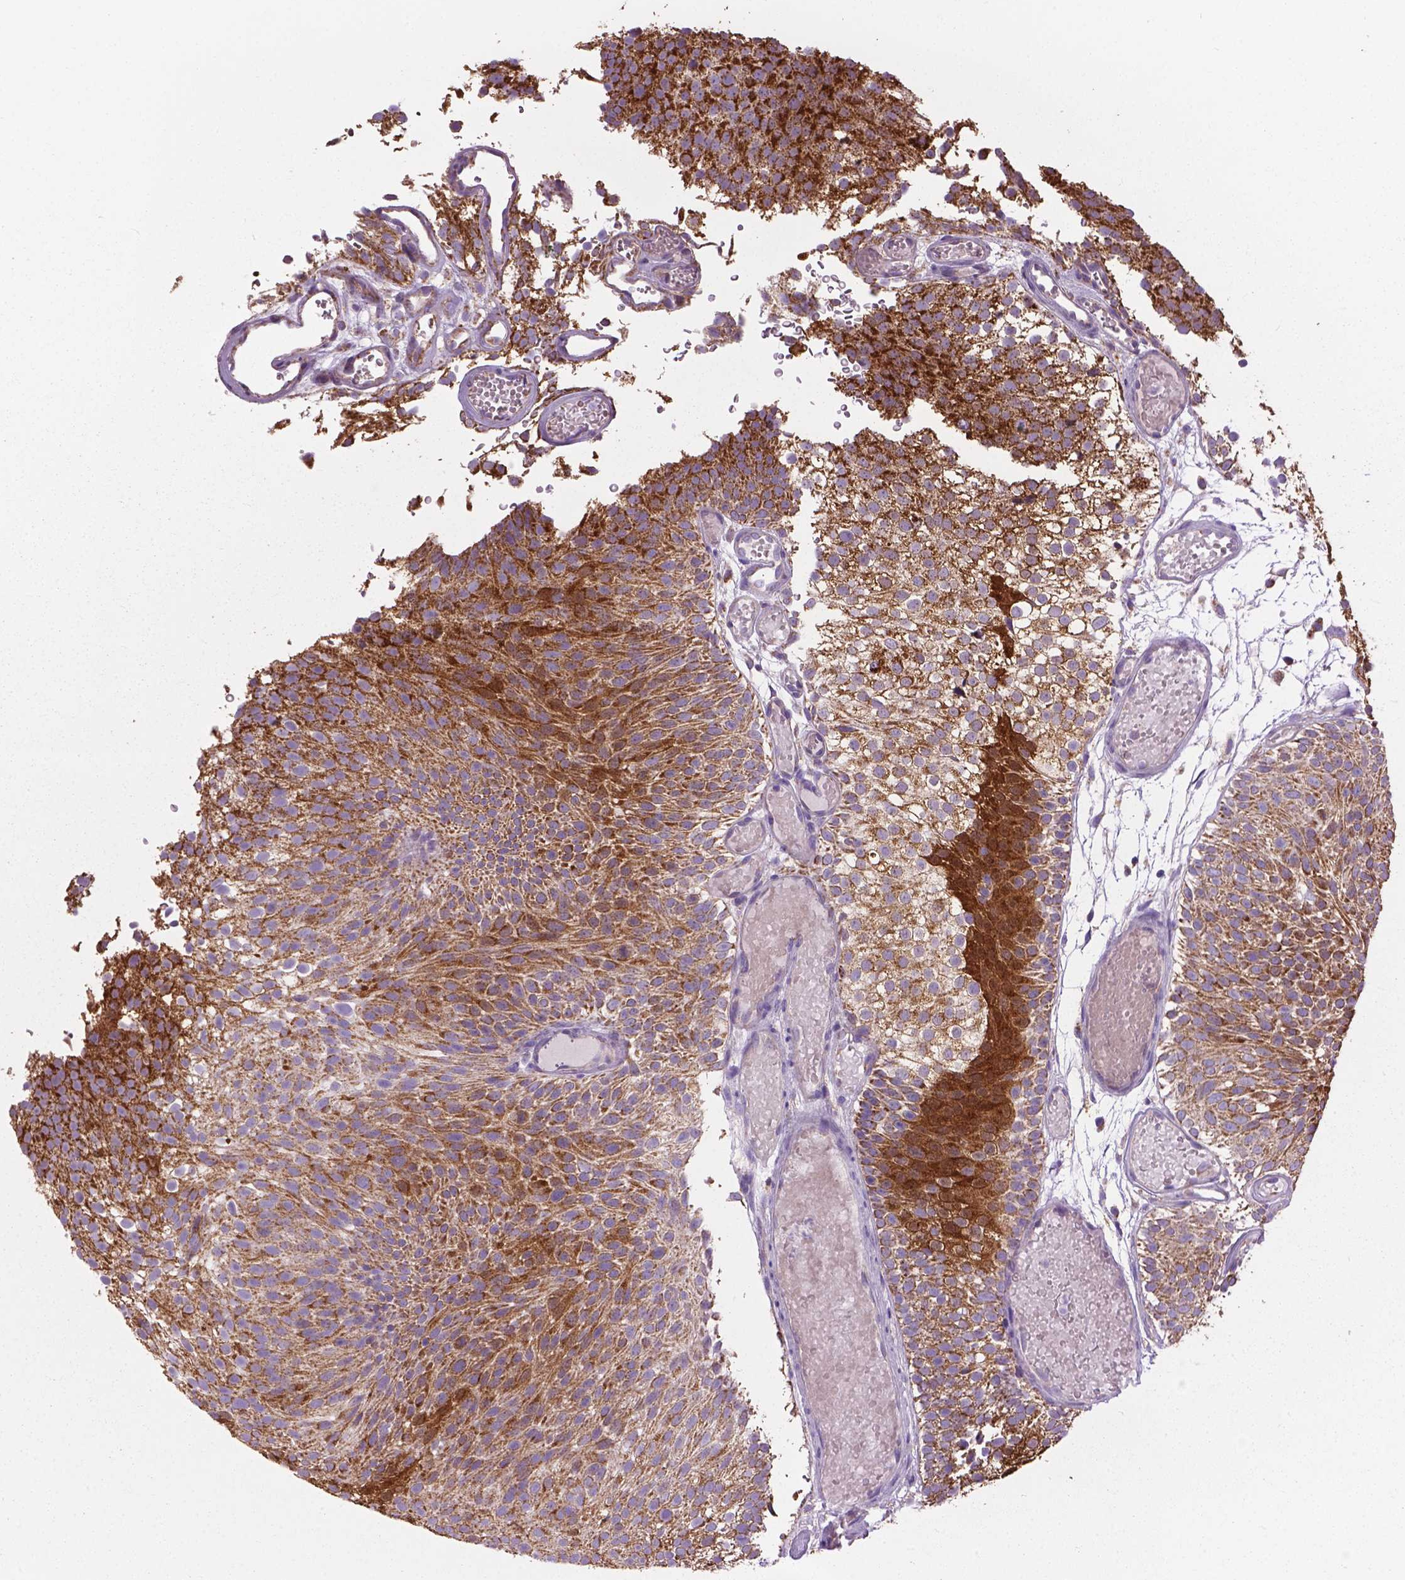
{"staining": {"intensity": "strong", "quantity": ">75%", "location": "cytoplasmic/membranous"}, "tissue": "urothelial cancer", "cell_type": "Tumor cells", "image_type": "cancer", "snomed": [{"axis": "morphology", "description": "Urothelial carcinoma, Low grade"}, {"axis": "topography", "description": "Urinary bladder"}], "caption": "The immunohistochemical stain highlights strong cytoplasmic/membranous expression in tumor cells of urothelial cancer tissue. Immunohistochemistry stains the protein of interest in brown and the nuclei are stained blue.", "gene": "VDAC1", "patient": {"sex": "male", "age": 78}}